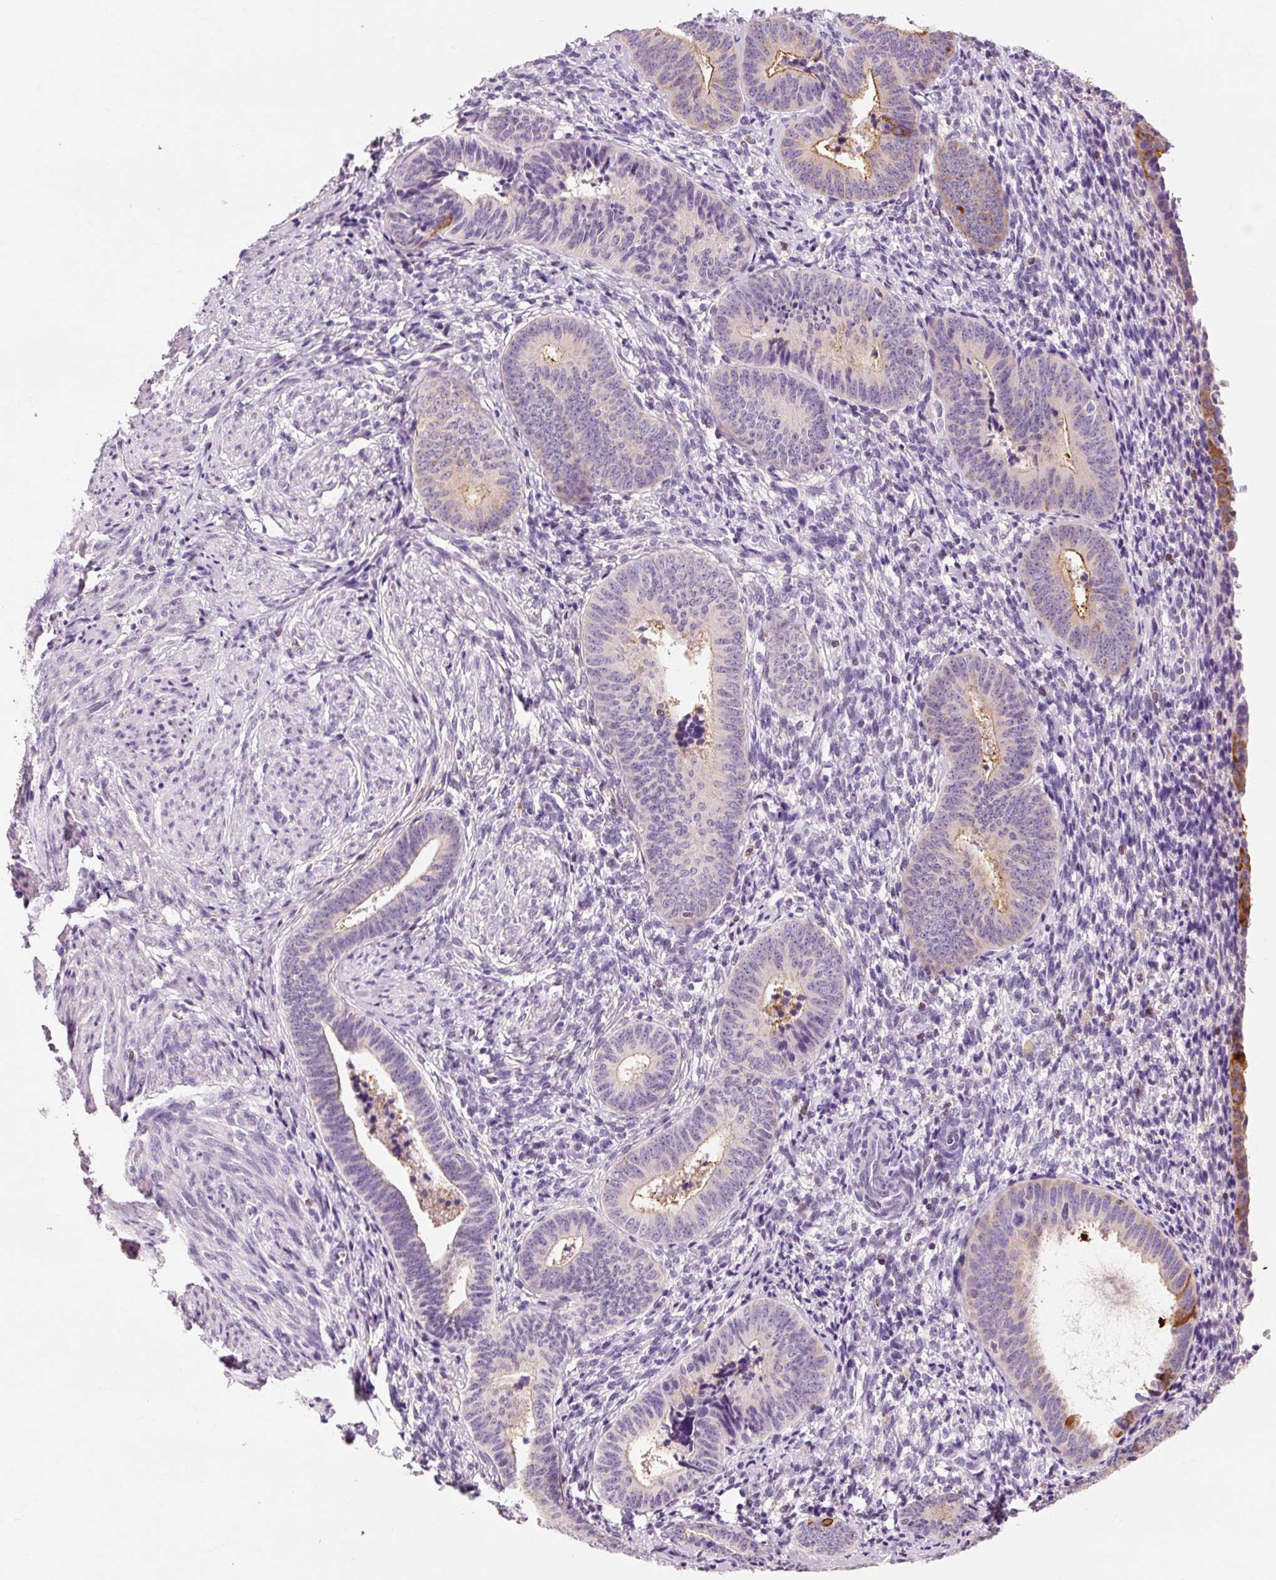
{"staining": {"intensity": "moderate", "quantity": "<25%", "location": "cytoplasmic/membranous"}, "tissue": "cervical cancer", "cell_type": "Tumor cells", "image_type": "cancer", "snomed": [{"axis": "morphology", "description": "Squamous cell carcinoma, NOS"}, {"axis": "topography", "description": "Cervix"}], "caption": "Cervical squamous cell carcinoma stained with a brown dye reveals moderate cytoplasmic/membranous positive positivity in approximately <25% of tumor cells.", "gene": "OR8K1", "patient": {"sex": "female", "age": 59}}